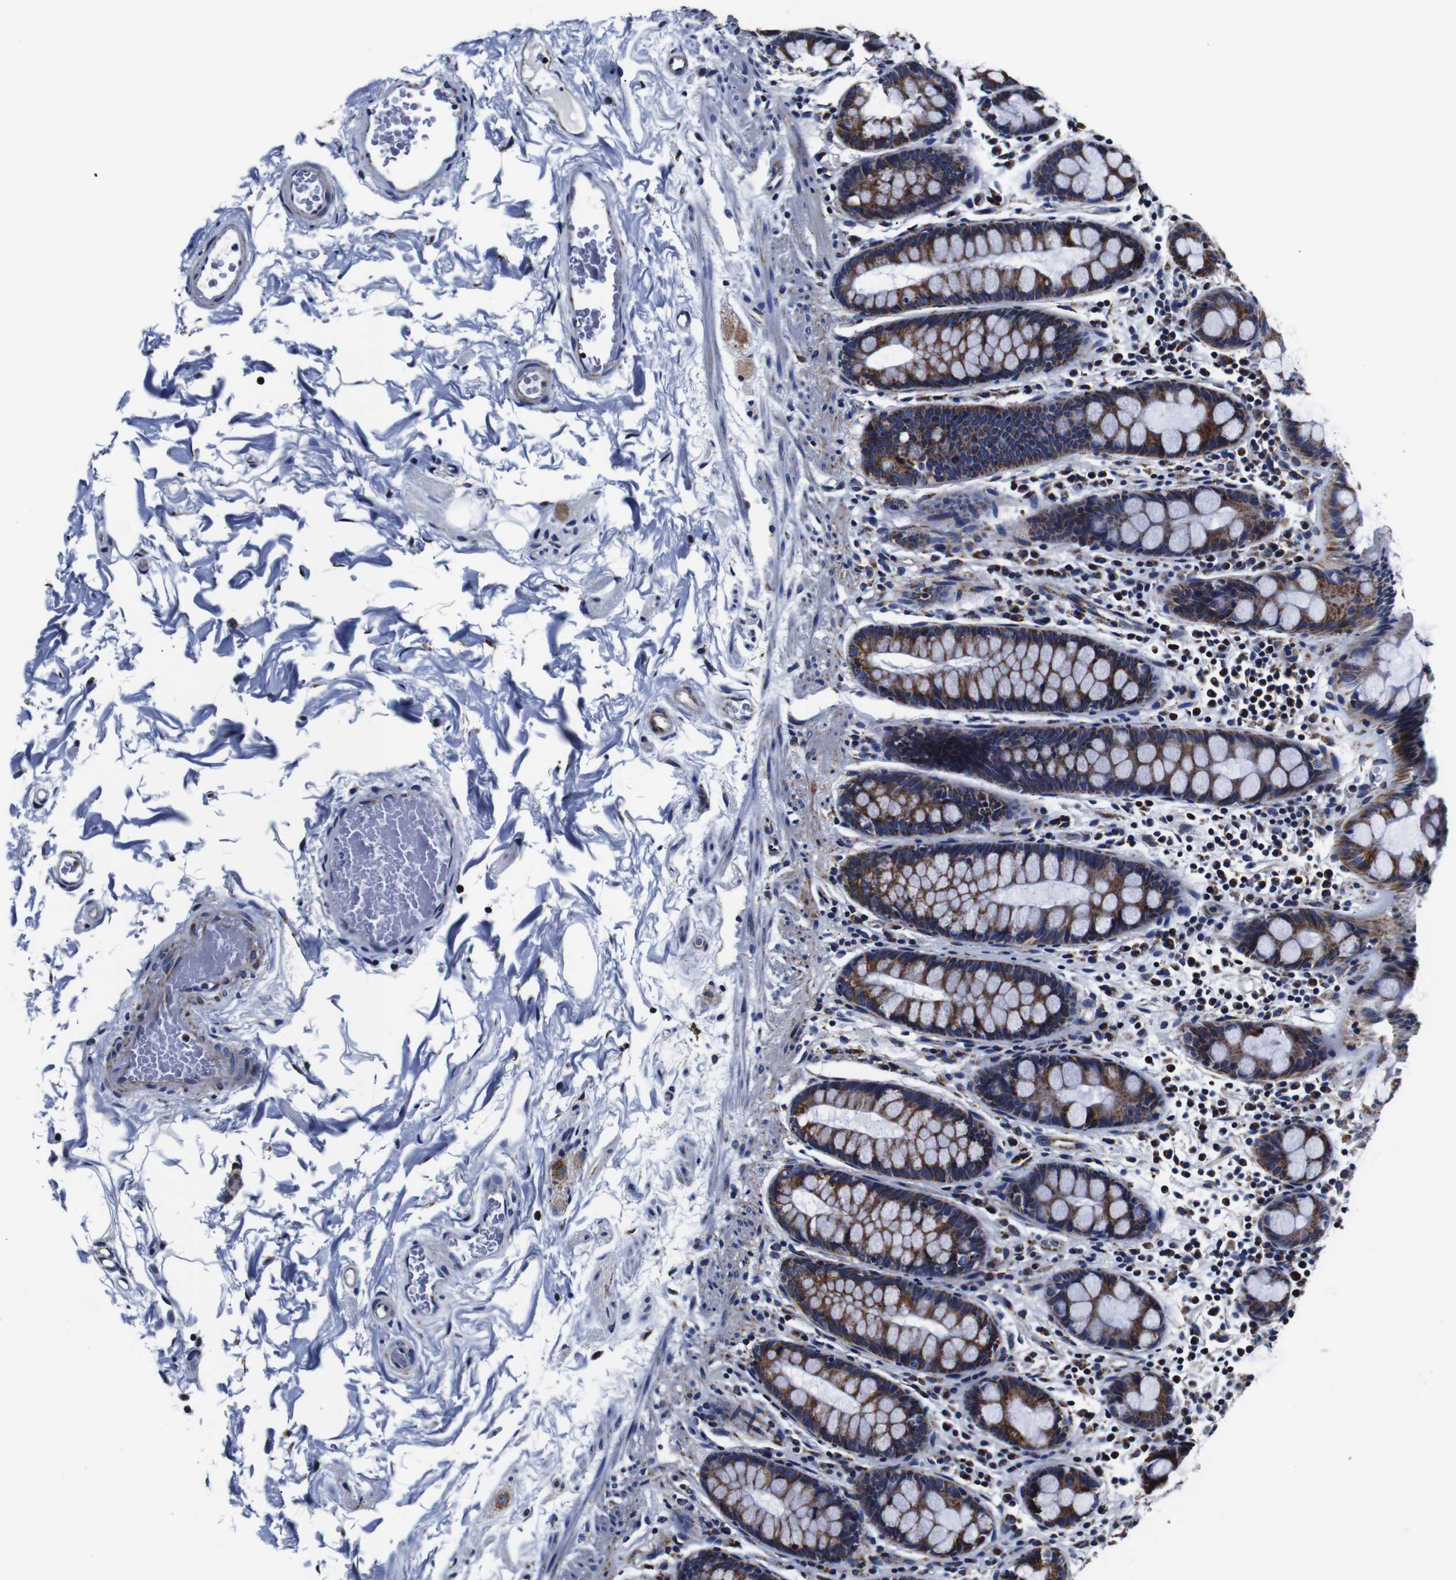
{"staining": {"intensity": "weak", "quantity": "25%-75%", "location": "cytoplasmic/membranous"}, "tissue": "colon", "cell_type": "Endothelial cells", "image_type": "normal", "snomed": [{"axis": "morphology", "description": "Normal tissue, NOS"}, {"axis": "topography", "description": "Colon"}], "caption": "Immunohistochemistry (IHC) of unremarkable colon shows low levels of weak cytoplasmic/membranous staining in approximately 25%-75% of endothelial cells.", "gene": "FKBP9", "patient": {"sex": "female", "age": 80}}